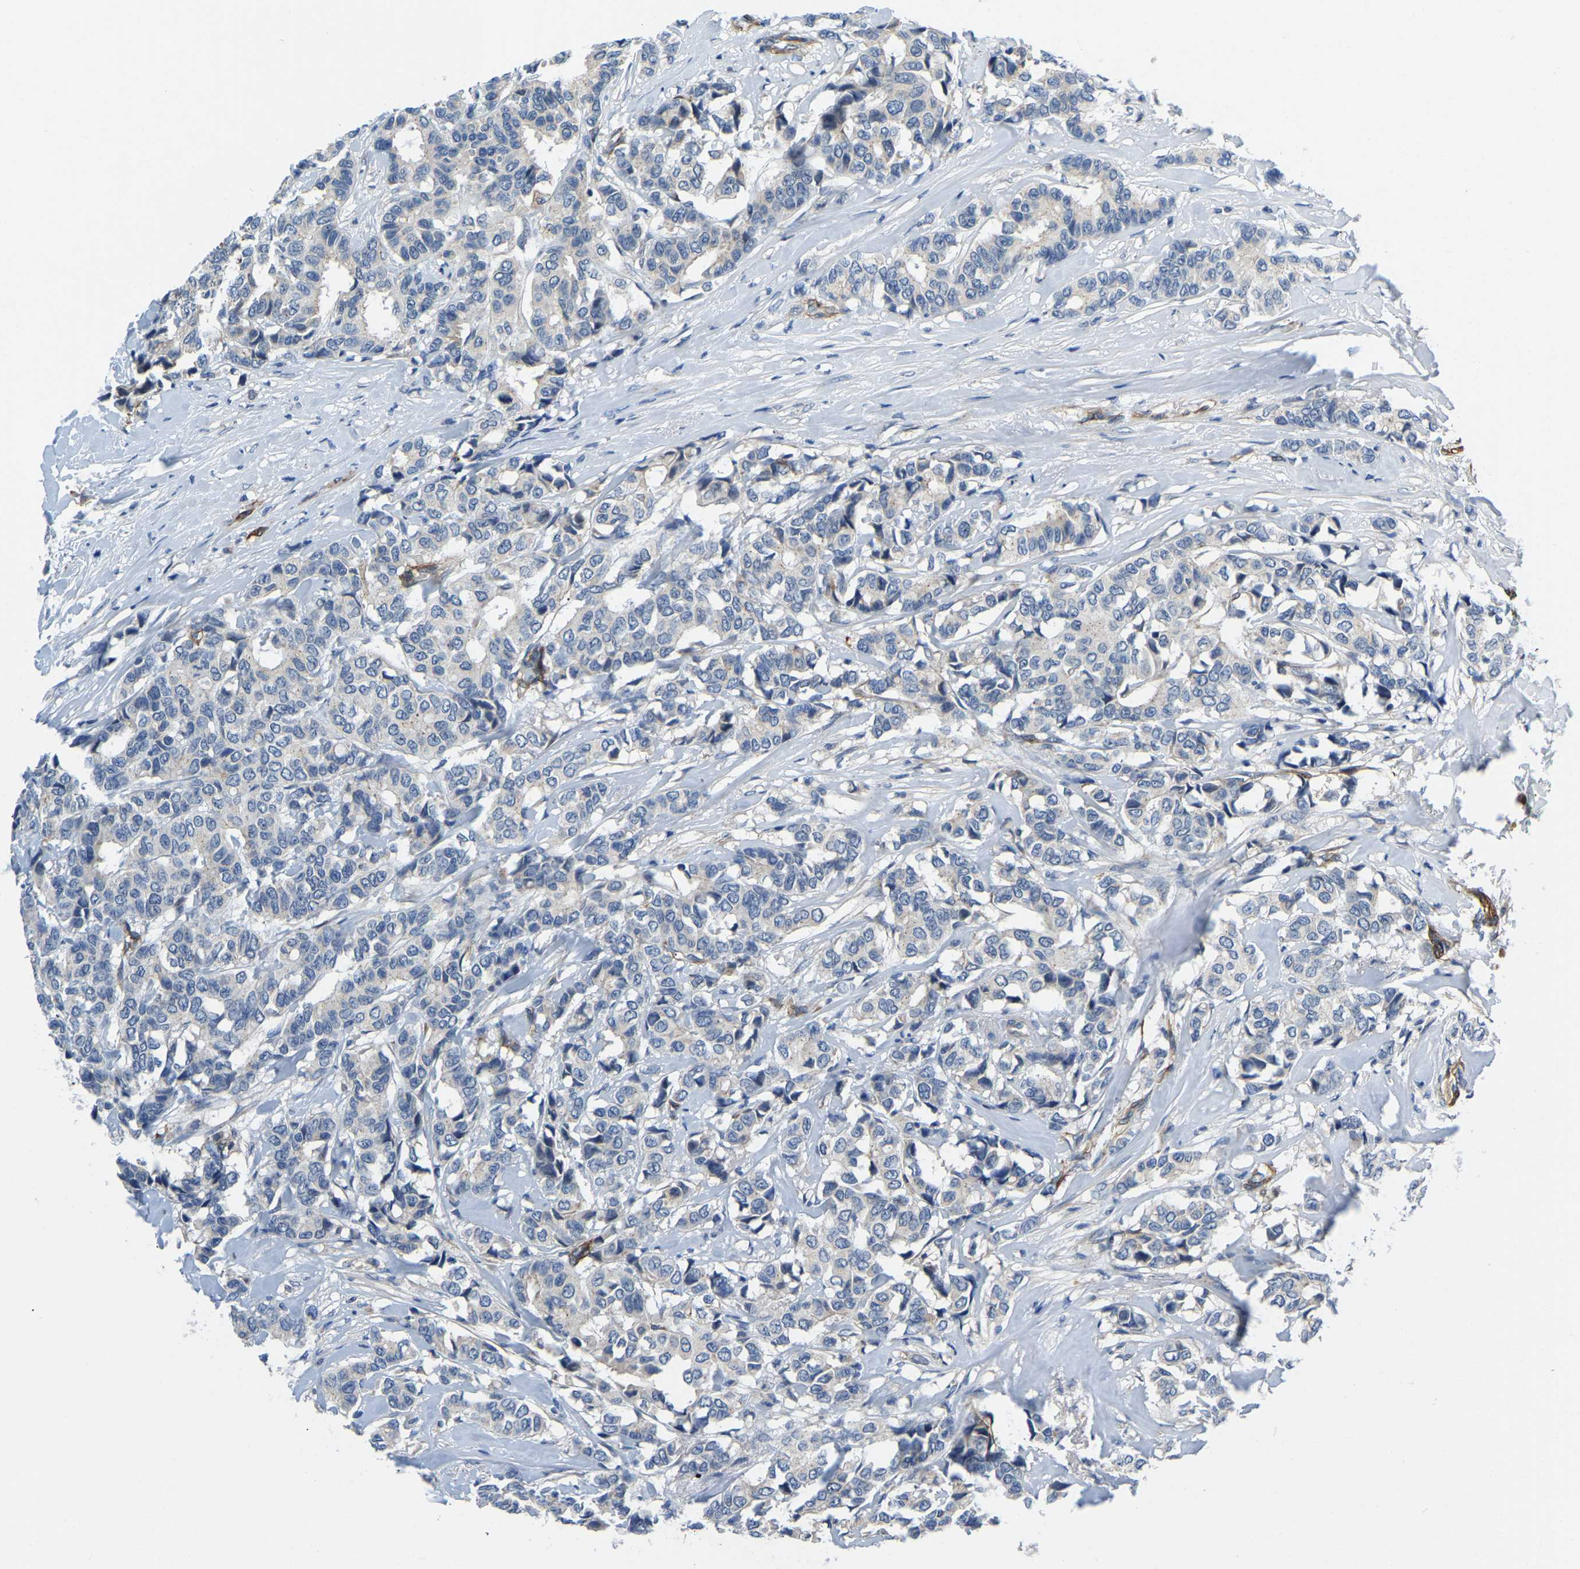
{"staining": {"intensity": "negative", "quantity": "none", "location": "none"}, "tissue": "breast cancer", "cell_type": "Tumor cells", "image_type": "cancer", "snomed": [{"axis": "morphology", "description": "Duct carcinoma"}, {"axis": "topography", "description": "Breast"}], "caption": "High power microscopy histopathology image of an IHC histopathology image of breast cancer, revealing no significant expression in tumor cells.", "gene": "LIAS", "patient": {"sex": "female", "age": 87}}